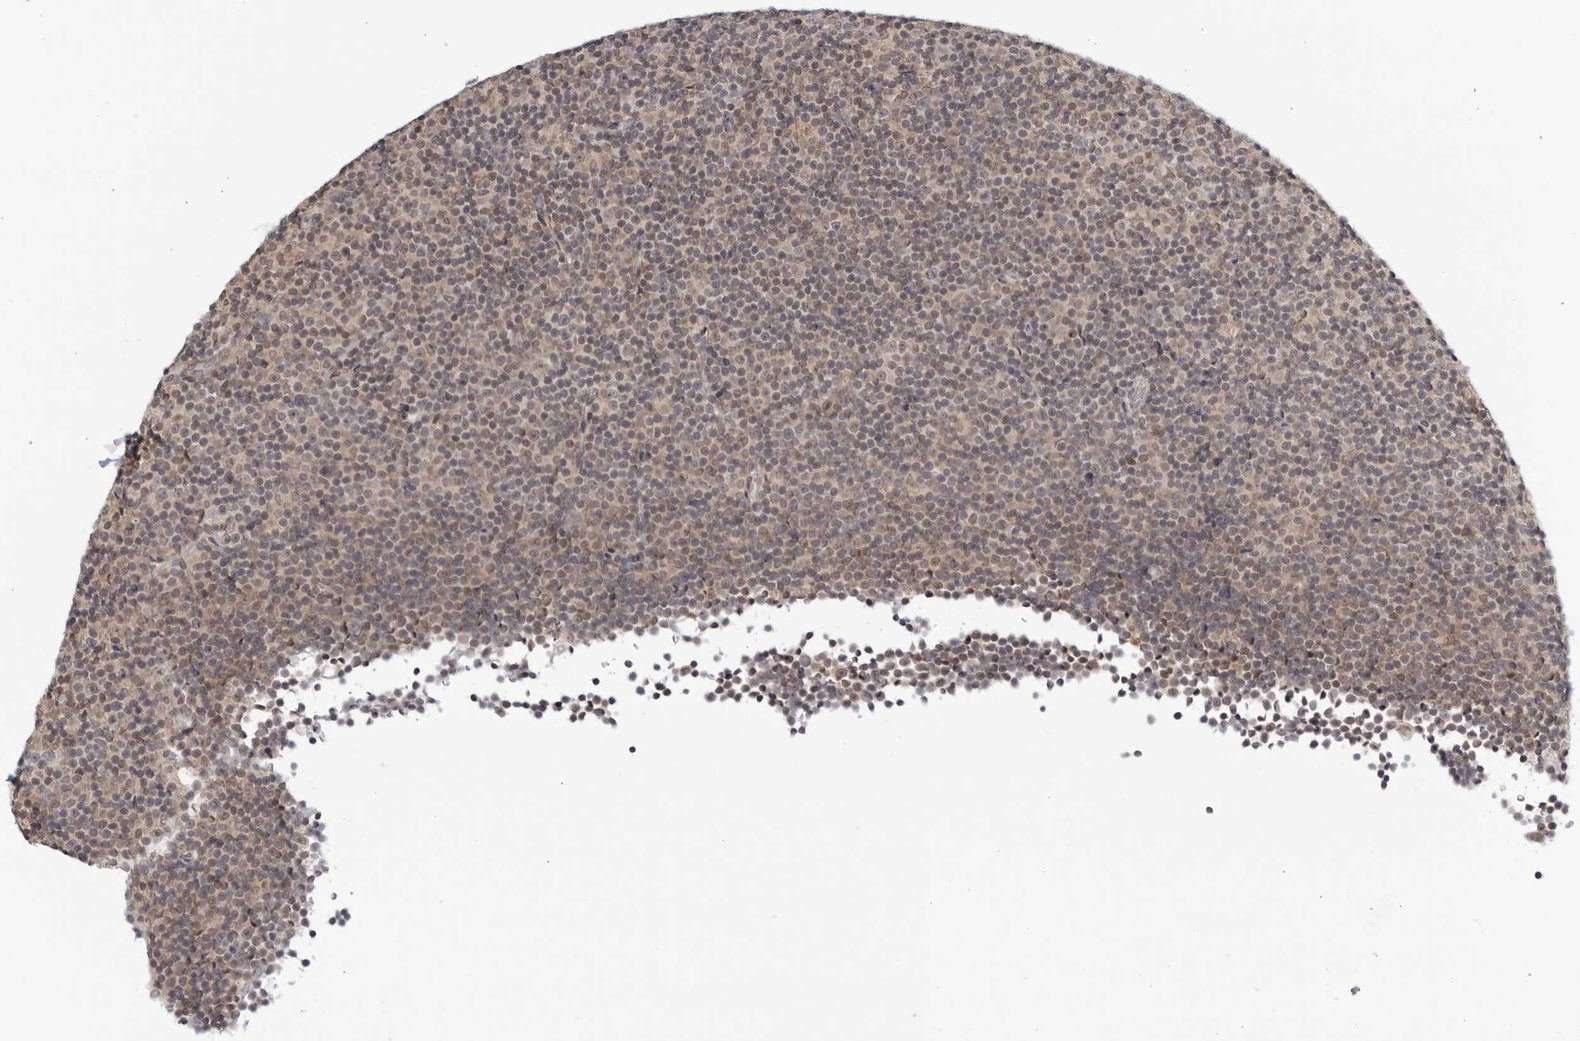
{"staining": {"intensity": "weak", "quantity": "25%-75%", "location": "nuclear"}, "tissue": "lymphoma", "cell_type": "Tumor cells", "image_type": "cancer", "snomed": [{"axis": "morphology", "description": "Malignant lymphoma, non-Hodgkin's type, Low grade"}, {"axis": "topography", "description": "Lymph node"}], "caption": "Lymphoma stained with IHC demonstrates weak nuclear positivity in about 25%-75% of tumor cells.", "gene": "CC2D1B", "patient": {"sex": "female", "age": 67}}